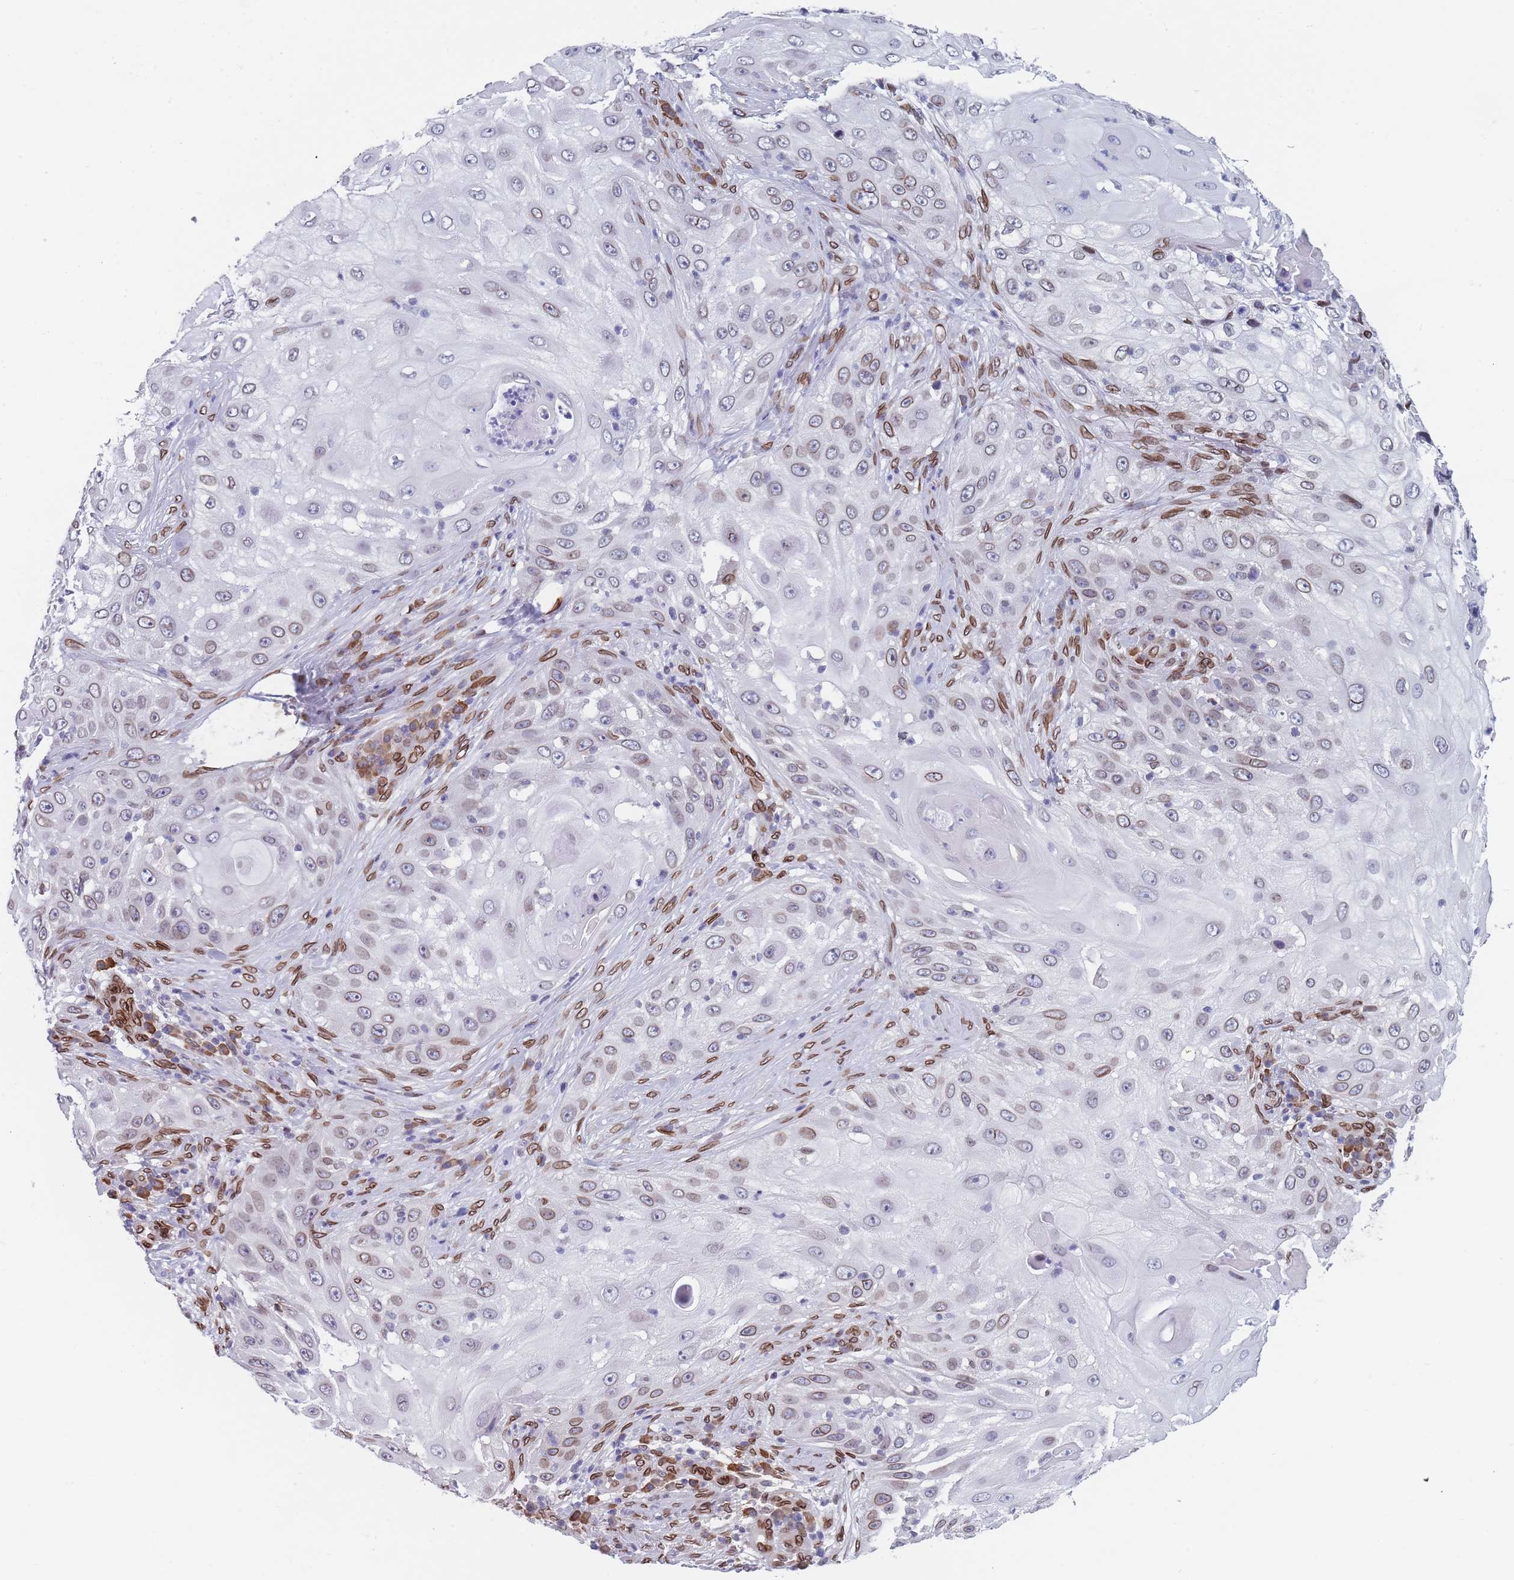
{"staining": {"intensity": "weak", "quantity": "<25%", "location": "cytoplasmic/membranous,nuclear"}, "tissue": "skin cancer", "cell_type": "Tumor cells", "image_type": "cancer", "snomed": [{"axis": "morphology", "description": "Squamous cell carcinoma, NOS"}, {"axis": "topography", "description": "Skin"}], "caption": "An image of skin squamous cell carcinoma stained for a protein shows no brown staining in tumor cells.", "gene": "ZBTB1", "patient": {"sex": "female", "age": 44}}